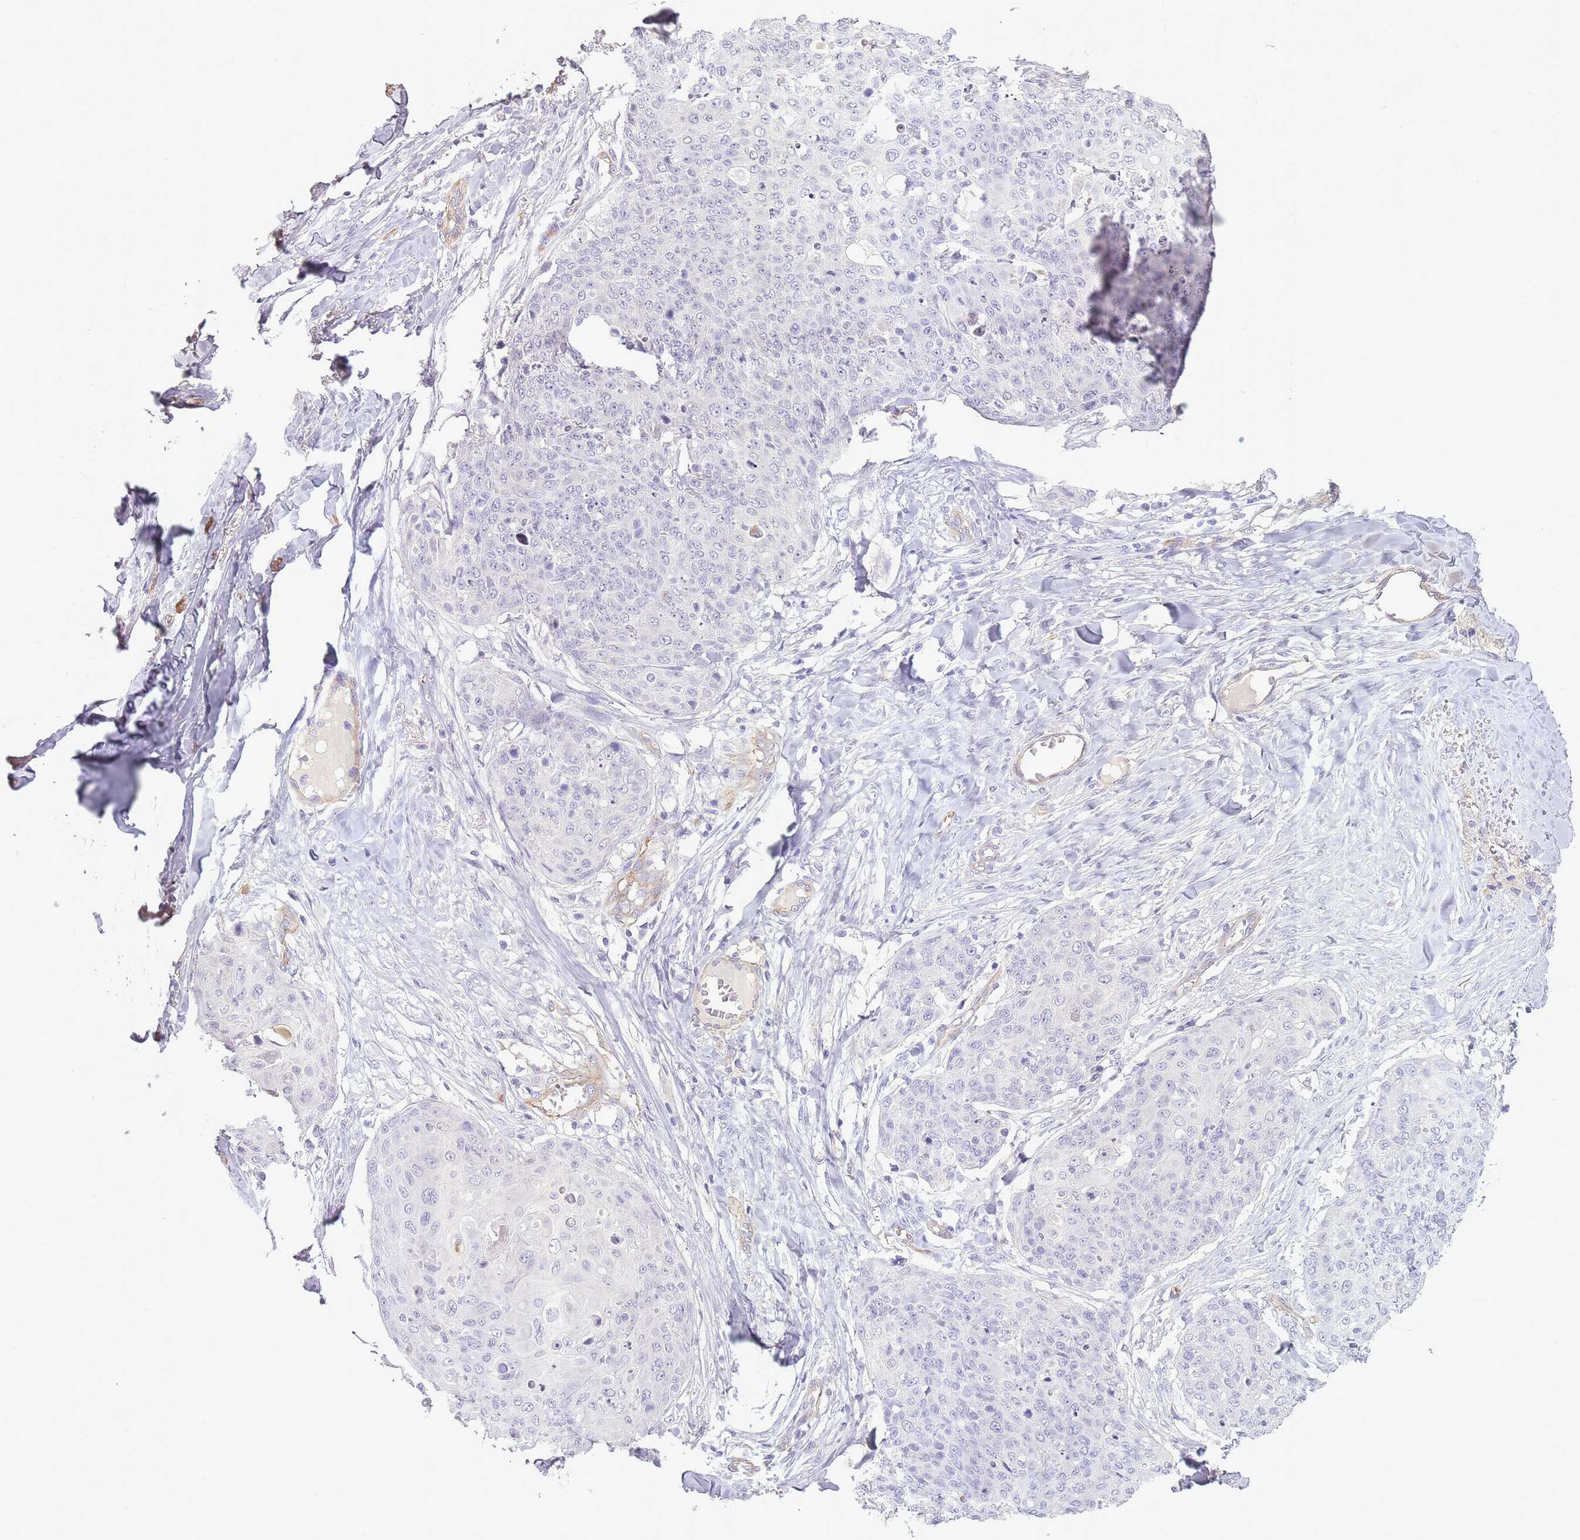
{"staining": {"intensity": "negative", "quantity": "none", "location": "none"}, "tissue": "skin cancer", "cell_type": "Tumor cells", "image_type": "cancer", "snomed": [{"axis": "morphology", "description": "Squamous cell carcinoma, NOS"}, {"axis": "topography", "description": "Skin"}, {"axis": "topography", "description": "Vulva"}], "caption": "Squamous cell carcinoma (skin) stained for a protein using immunohistochemistry displays no positivity tumor cells.", "gene": "SLC8A2", "patient": {"sex": "female", "age": 85}}